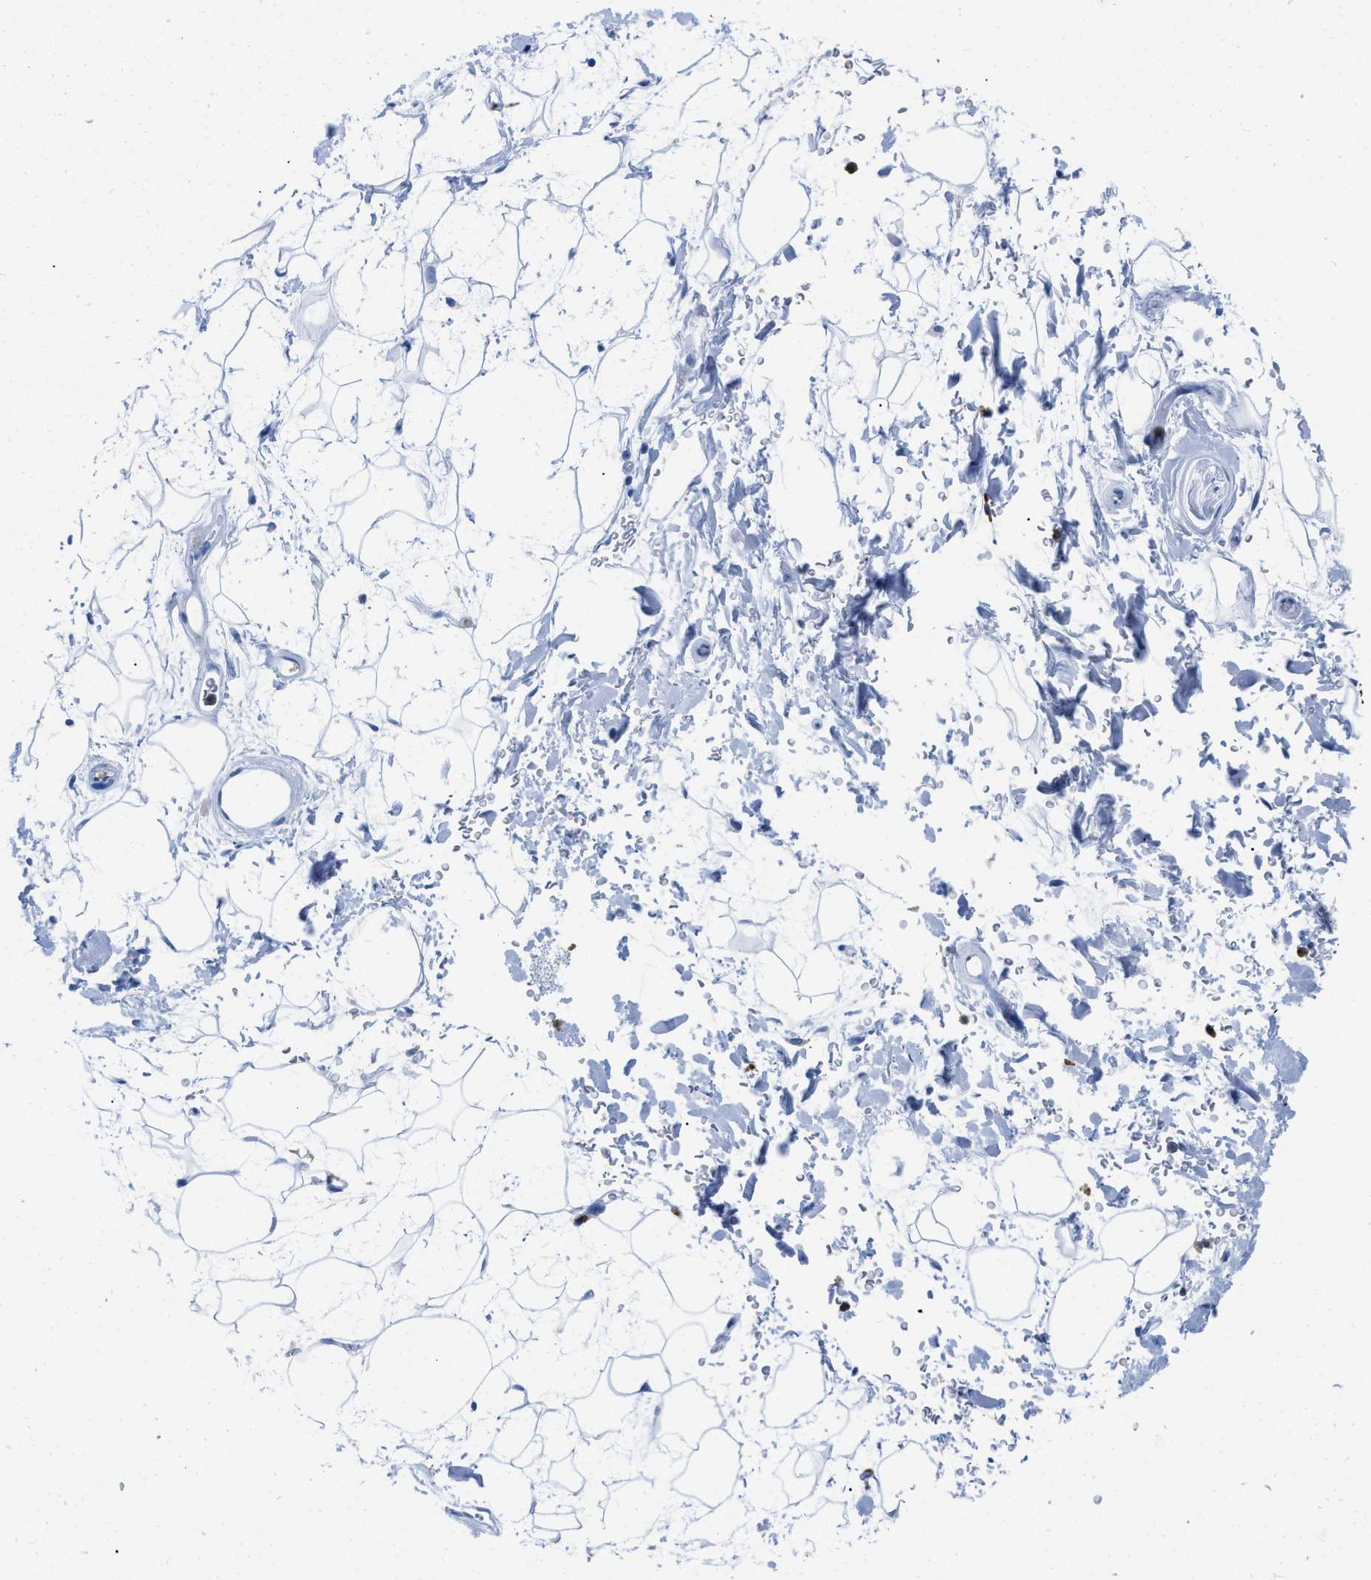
{"staining": {"intensity": "negative", "quantity": "none", "location": "none"}, "tissue": "adipose tissue", "cell_type": "Adipocytes", "image_type": "normal", "snomed": [{"axis": "morphology", "description": "Normal tissue, NOS"}, {"axis": "topography", "description": "Soft tissue"}], "caption": "Immunohistochemical staining of unremarkable adipose tissue reveals no significant expression in adipocytes. (DAB immunohistochemistry with hematoxylin counter stain).", "gene": "CR1", "patient": {"sex": "male", "age": 72}}